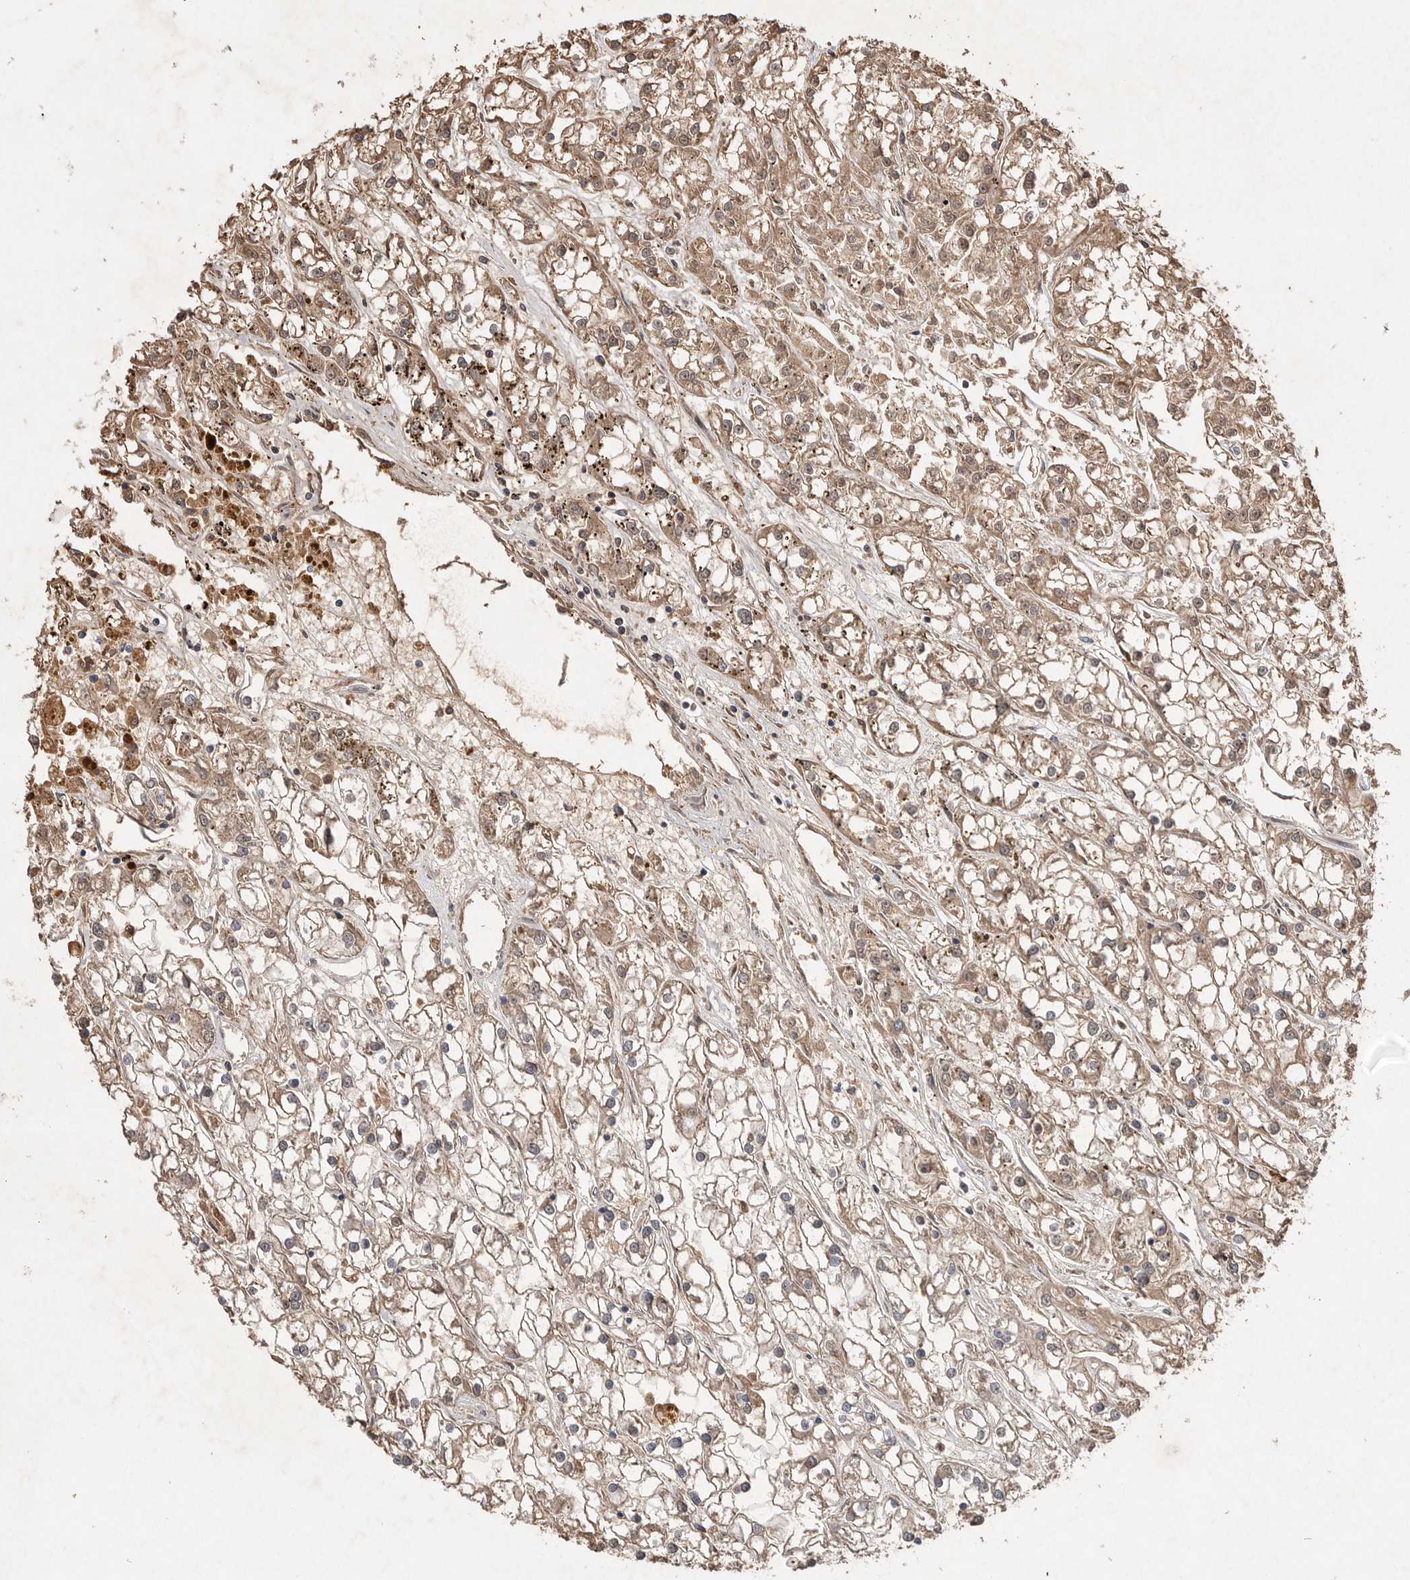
{"staining": {"intensity": "weak", "quantity": ">75%", "location": "cytoplasmic/membranous"}, "tissue": "renal cancer", "cell_type": "Tumor cells", "image_type": "cancer", "snomed": [{"axis": "morphology", "description": "Adenocarcinoma, NOS"}, {"axis": "topography", "description": "Kidney"}], "caption": "Protein expression analysis of human renal adenocarcinoma reveals weak cytoplasmic/membranous expression in approximately >75% of tumor cells.", "gene": "VN1R4", "patient": {"sex": "female", "age": 52}}